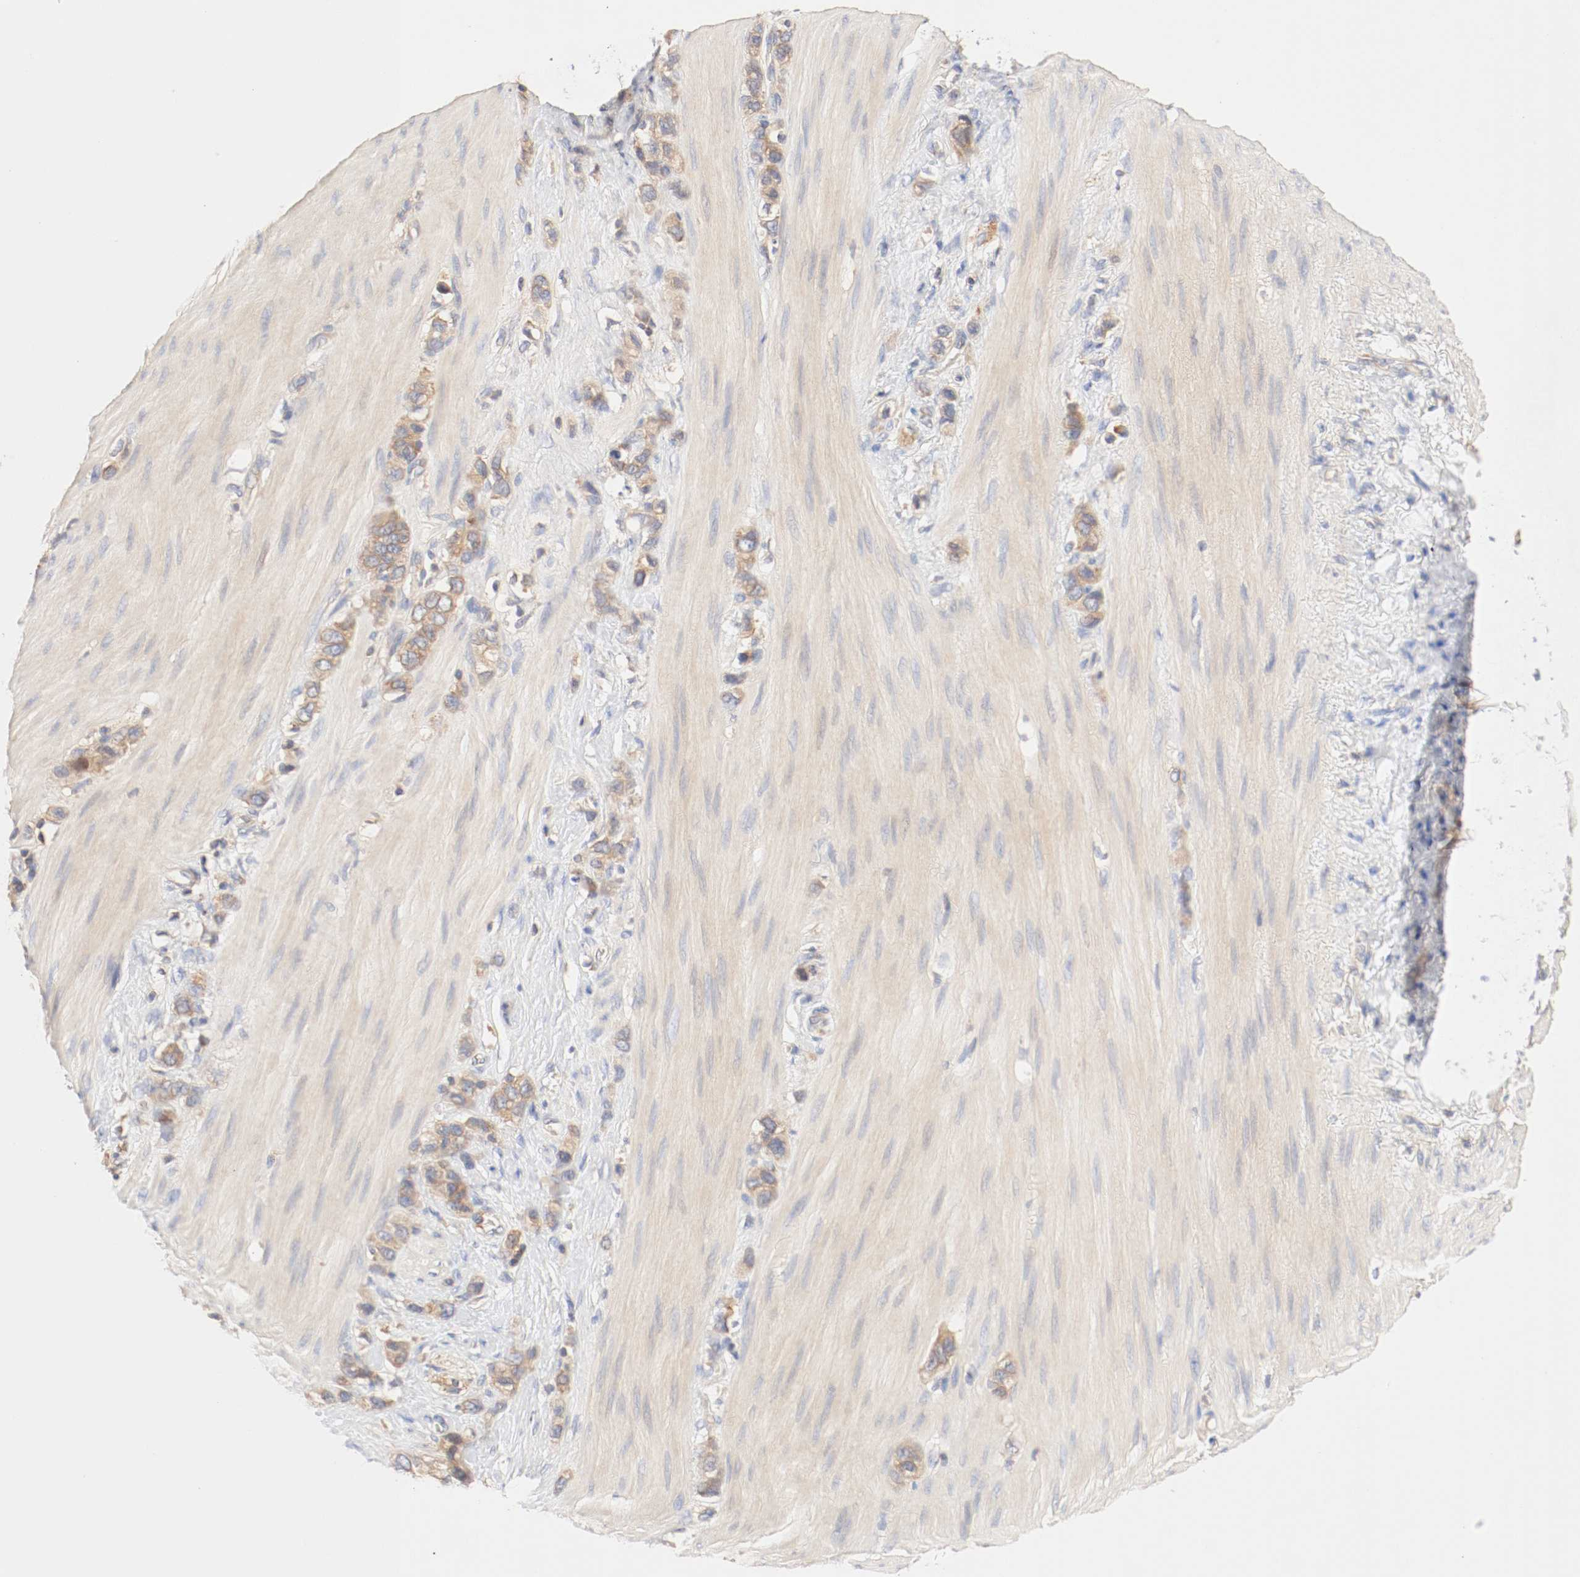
{"staining": {"intensity": "moderate", "quantity": ">75%", "location": "cytoplasmic/membranous"}, "tissue": "stomach cancer", "cell_type": "Tumor cells", "image_type": "cancer", "snomed": [{"axis": "morphology", "description": "Normal tissue, NOS"}, {"axis": "morphology", "description": "Adenocarcinoma, NOS"}, {"axis": "morphology", "description": "Adenocarcinoma, High grade"}, {"axis": "topography", "description": "Stomach, upper"}, {"axis": "topography", "description": "Stomach"}], "caption": "An image showing moderate cytoplasmic/membranous staining in approximately >75% of tumor cells in stomach cancer, as visualized by brown immunohistochemical staining.", "gene": "GIT1", "patient": {"sex": "female", "age": 65}}